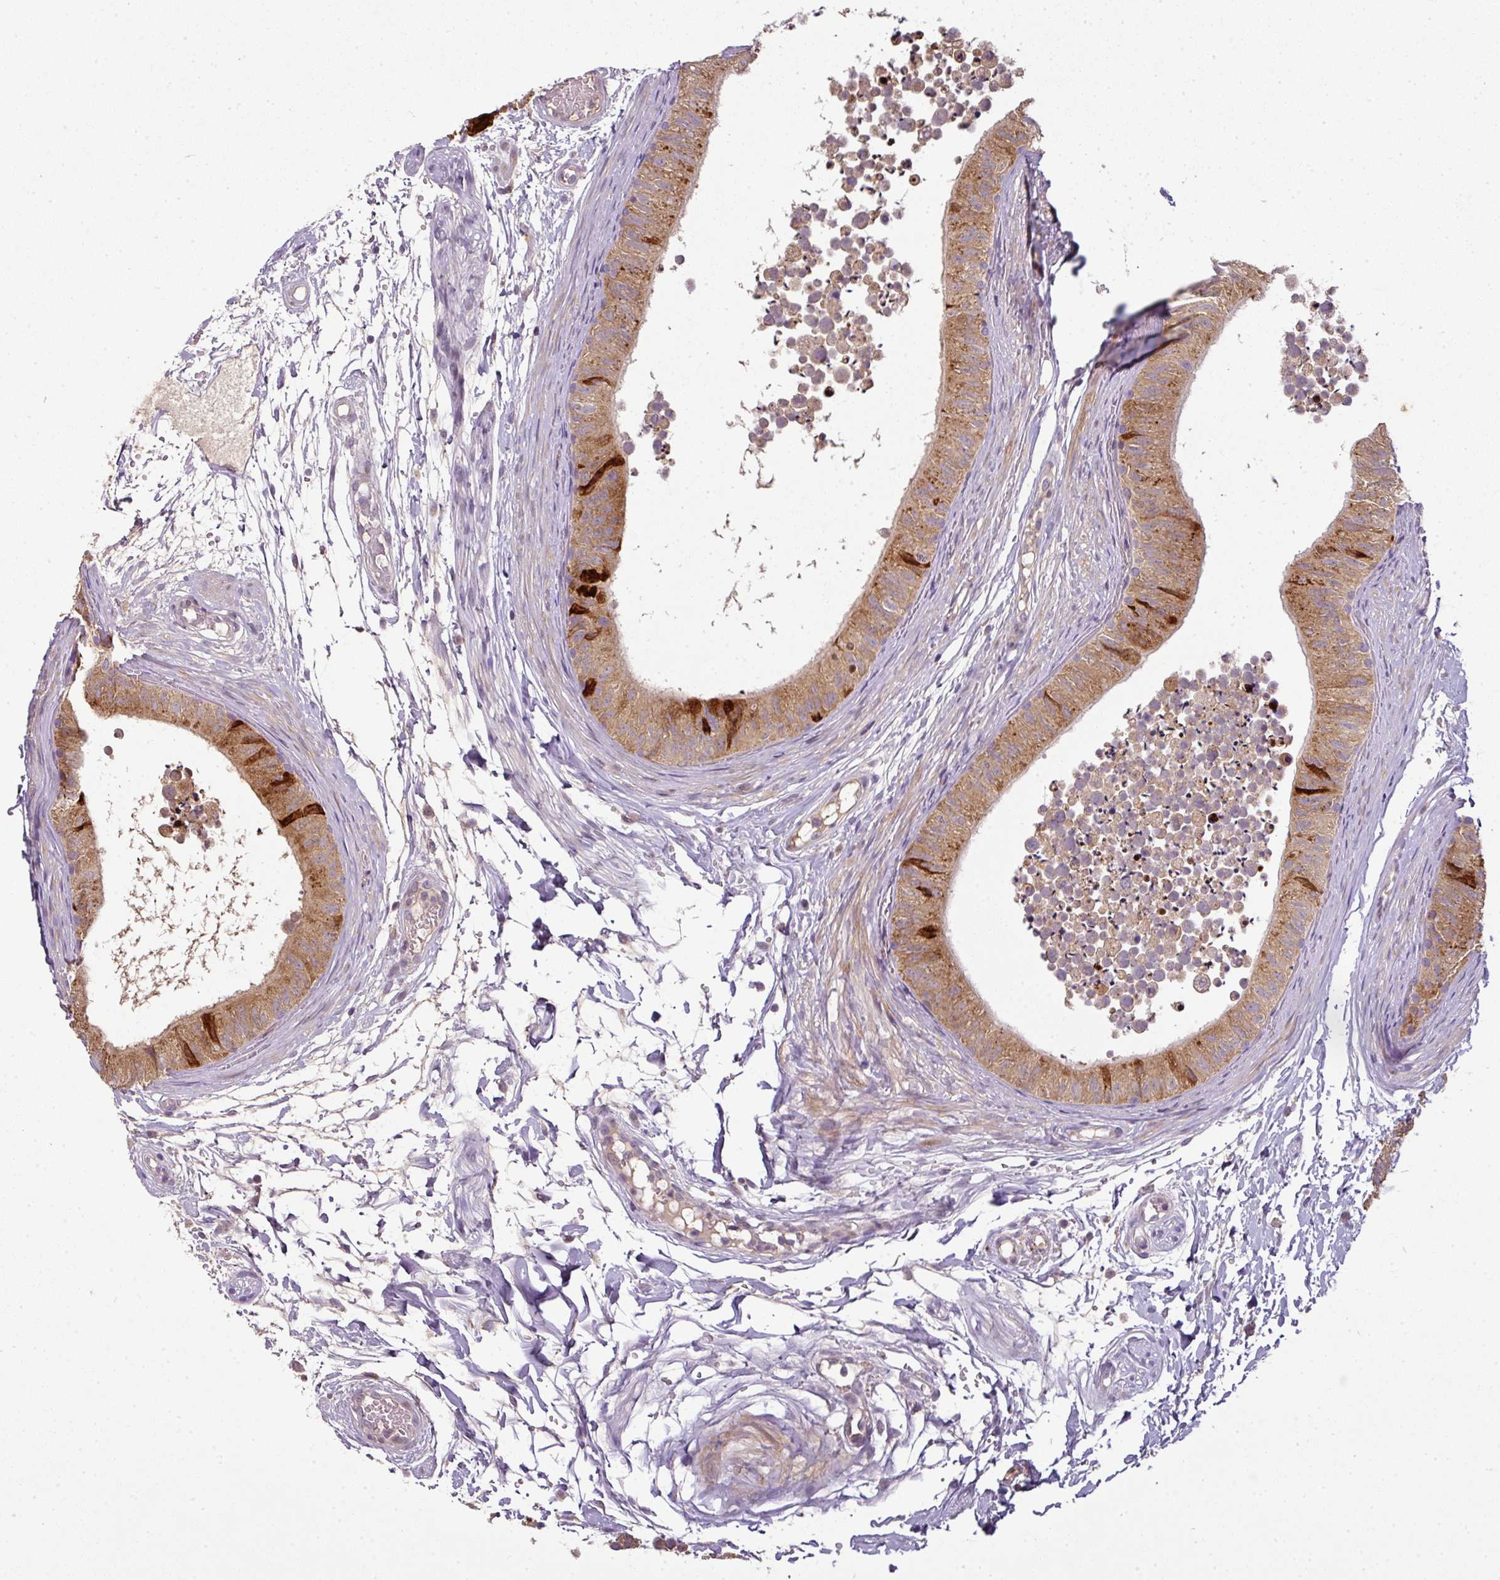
{"staining": {"intensity": "moderate", "quantity": ">75%", "location": "cytoplasmic/membranous"}, "tissue": "epididymis", "cell_type": "Glandular cells", "image_type": "normal", "snomed": [{"axis": "morphology", "description": "Normal tissue, NOS"}, {"axis": "topography", "description": "Epididymis"}], "caption": "Immunohistochemical staining of unremarkable human epididymis demonstrates medium levels of moderate cytoplasmic/membranous expression in about >75% of glandular cells.", "gene": "SPCS3", "patient": {"sex": "male", "age": 15}}